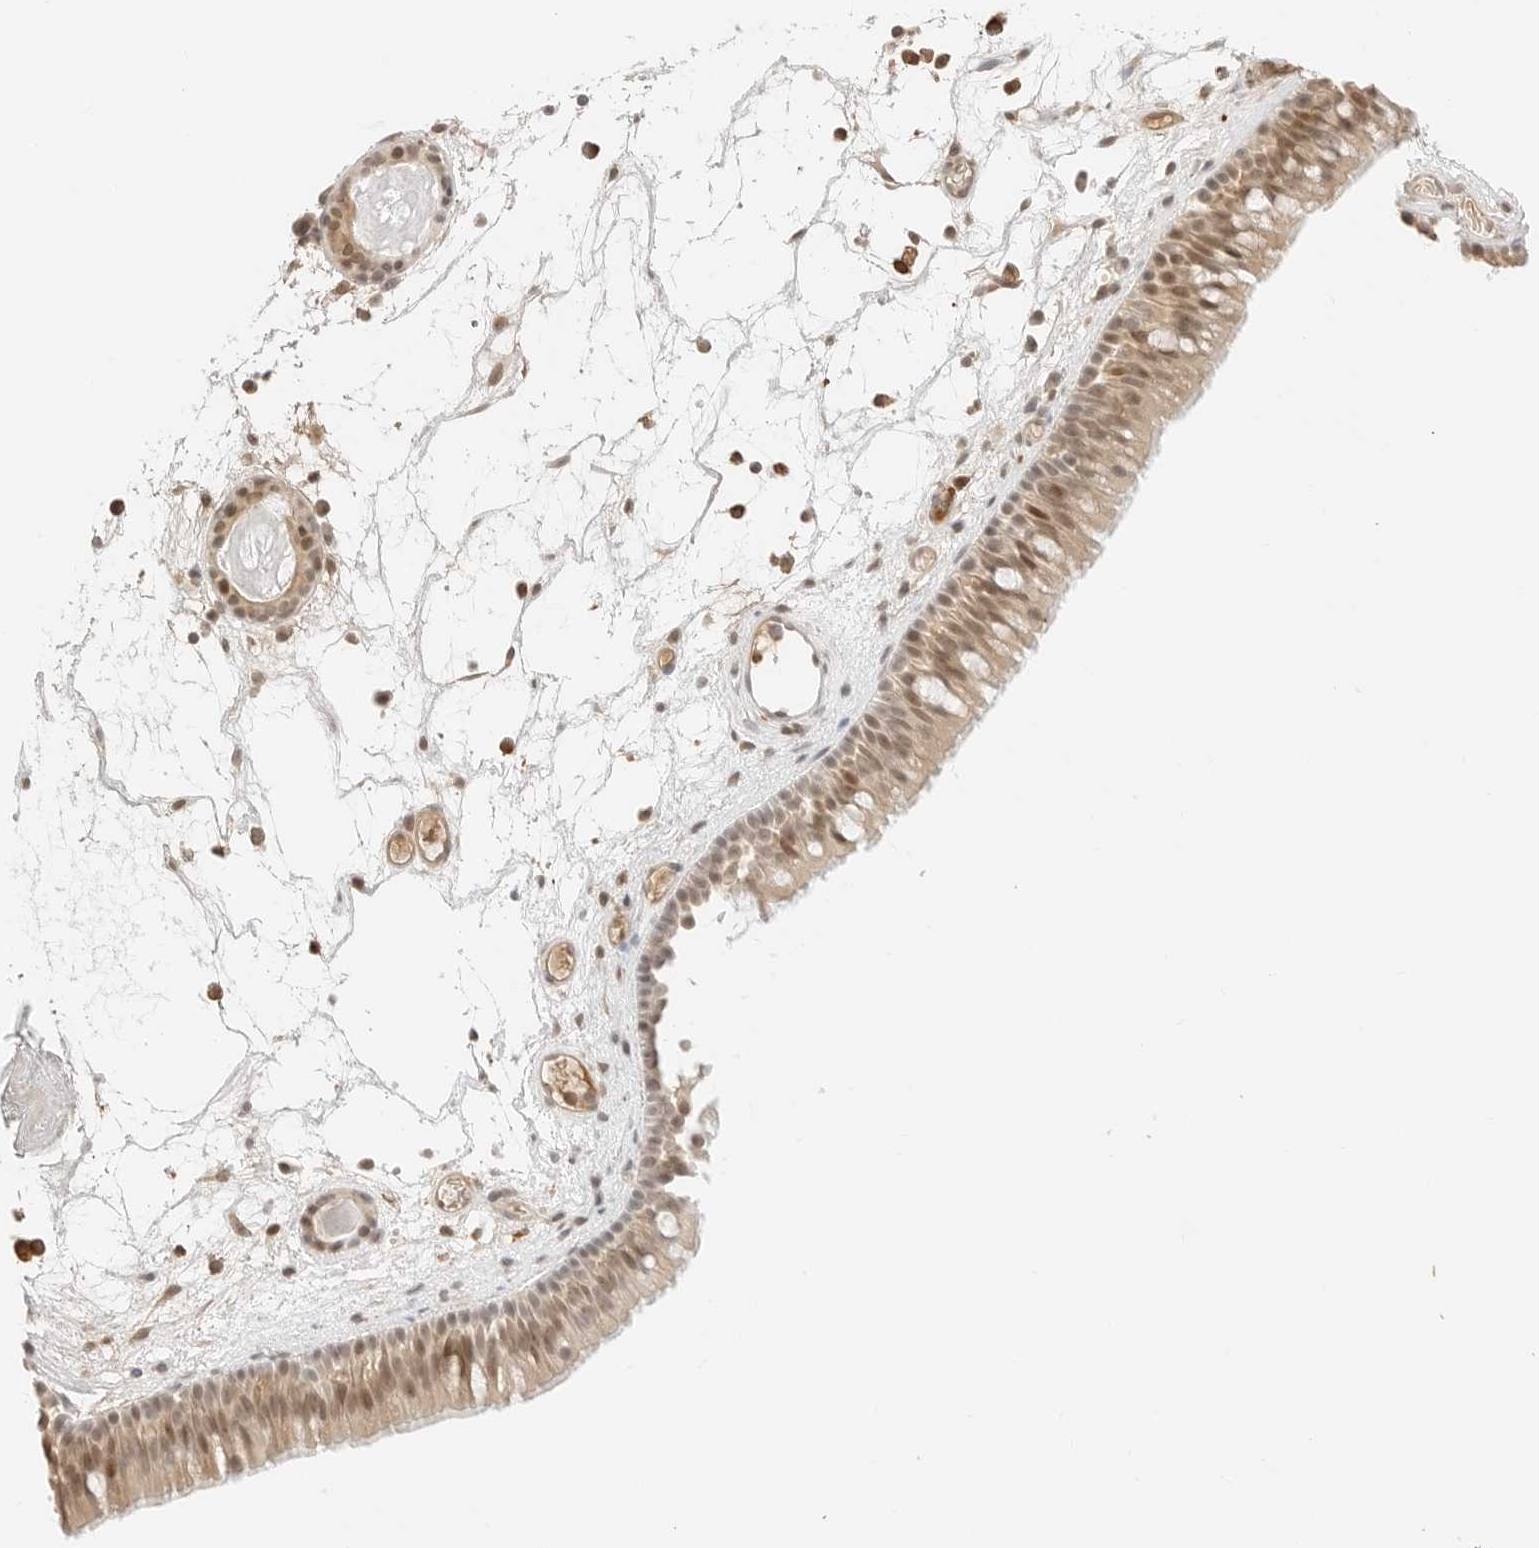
{"staining": {"intensity": "moderate", "quantity": "25%-75%", "location": "cytoplasmic/membranous,nuclear"}, "tissue": "nasopharynx", "cell_type": "Respiratory epithelial cells", "image_type": "normal", "snomed": [{"axis": "morphology", "description": "Normal tissue, NOS"}, {"axis": "morphology", "description": "Inflammation, NOS"}, {"axis": "morphology", "description": "Malignant melanoma, Metastatic site"}, {"axis": "topography", "description": "Nasopharynx"}], "caption": "A micrograph showing moderate cytoplasmic/membranous,nuclear positivity in about 25%-75% of respiratory epithelial cells in unremarkable nasopharynx, as visualized by brown immunohistochemical staining.", "gene": "RPS6KL1", "patient": {"sex": "male", "age": 70}}